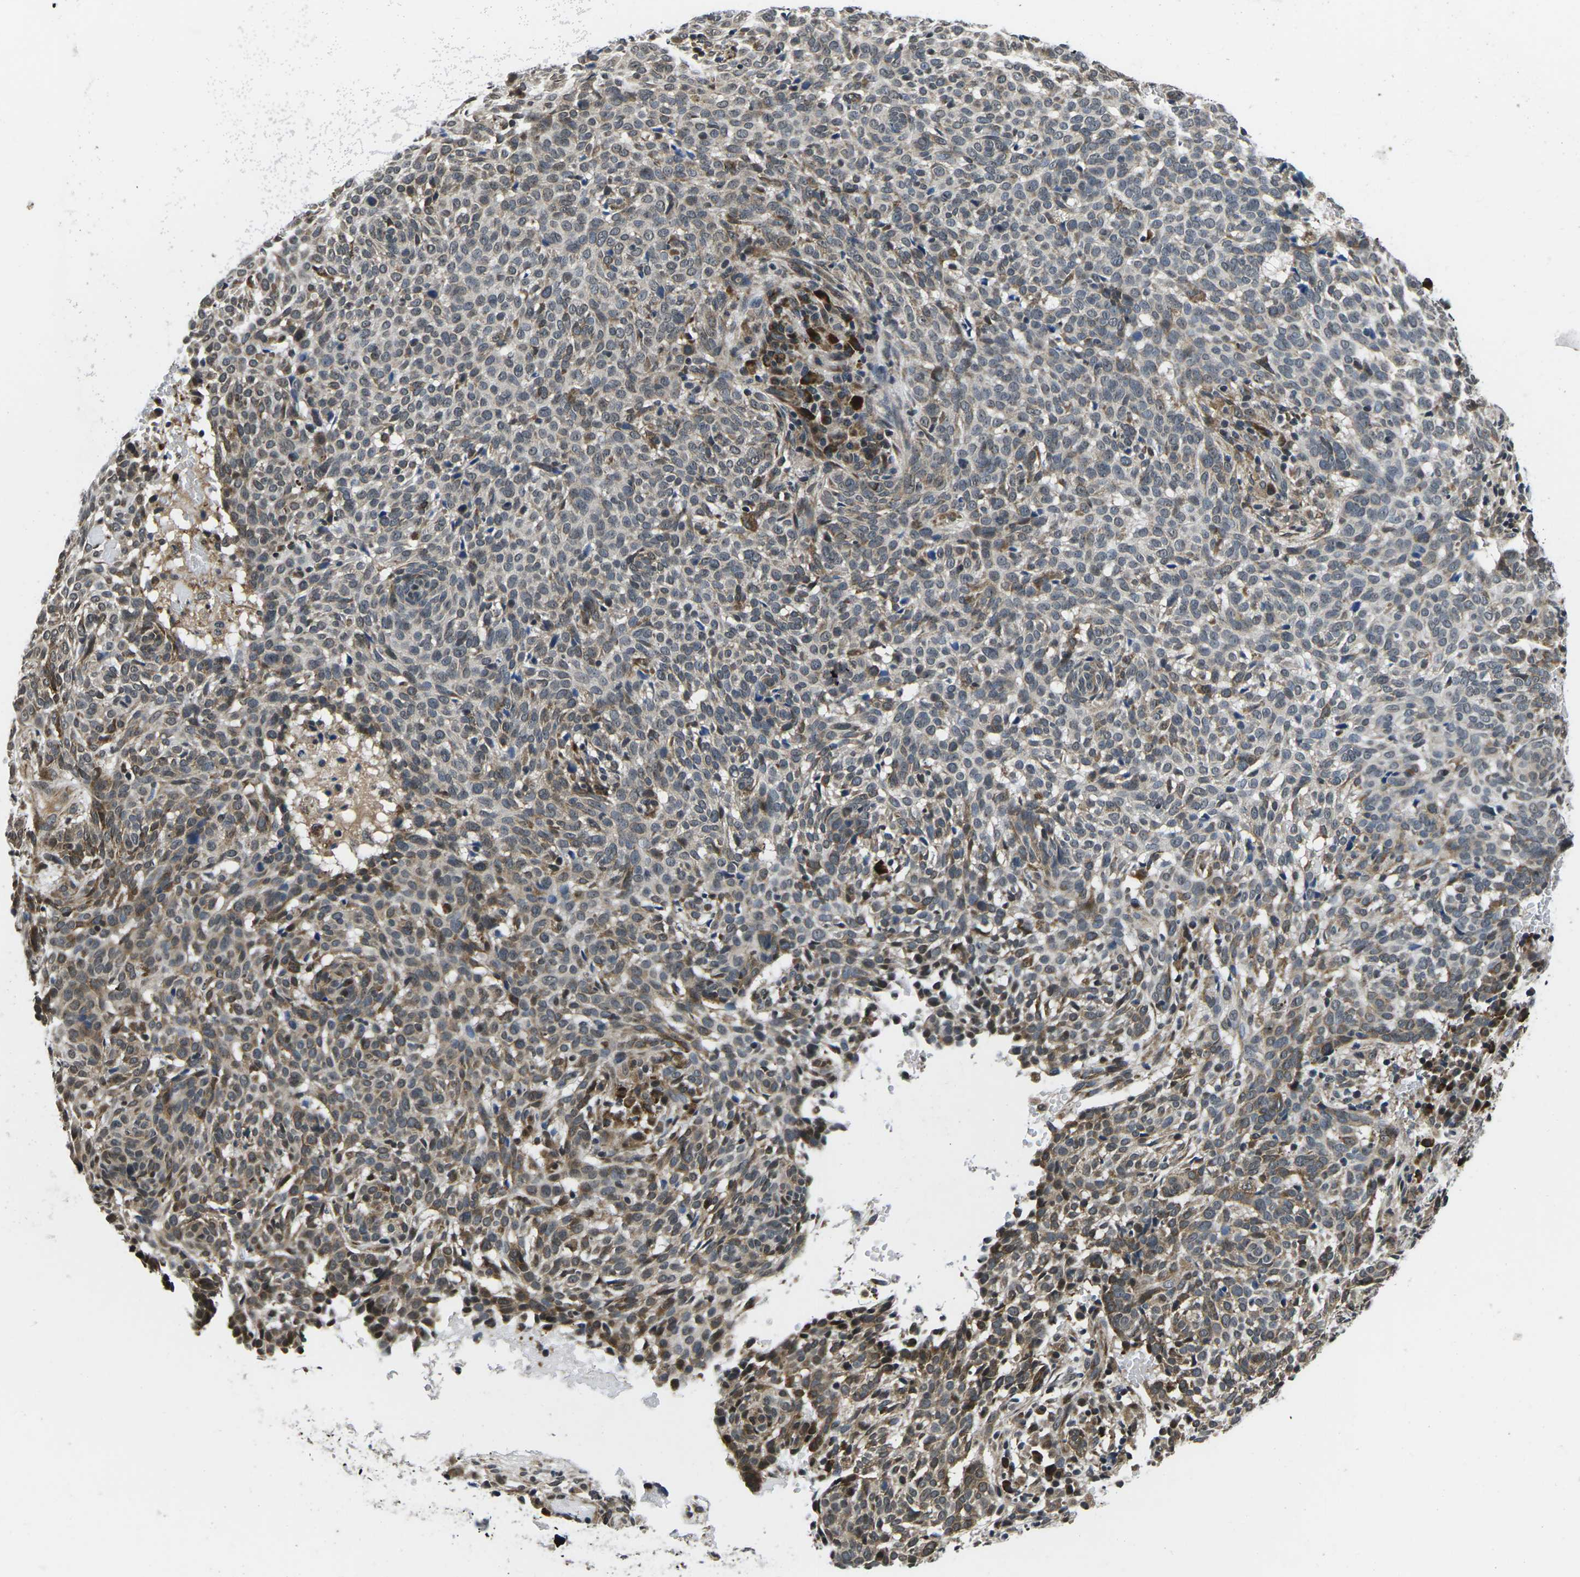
{"staining": {"intensity": "moderate", "quantity": "25%-75%", "location": "cytoplasmic/membranous"}, "tissue": "skin cancer", "cell_type": "Tumor cells", "image_type": "cancer", "snomed": [{"axis": "morphology", "description": "Basal cell carcinoma"}, {"axis": "topography", "description": "Skin"}], "caption": "The histopathology image exhibits staining of basal cell carcinoma (skin), revealing moderate cytoplasmic/membranous protein positivity (brown color) within tumor cells.", "gene": "CCNE1", "patient": {"sex": "male", "age": 85}}